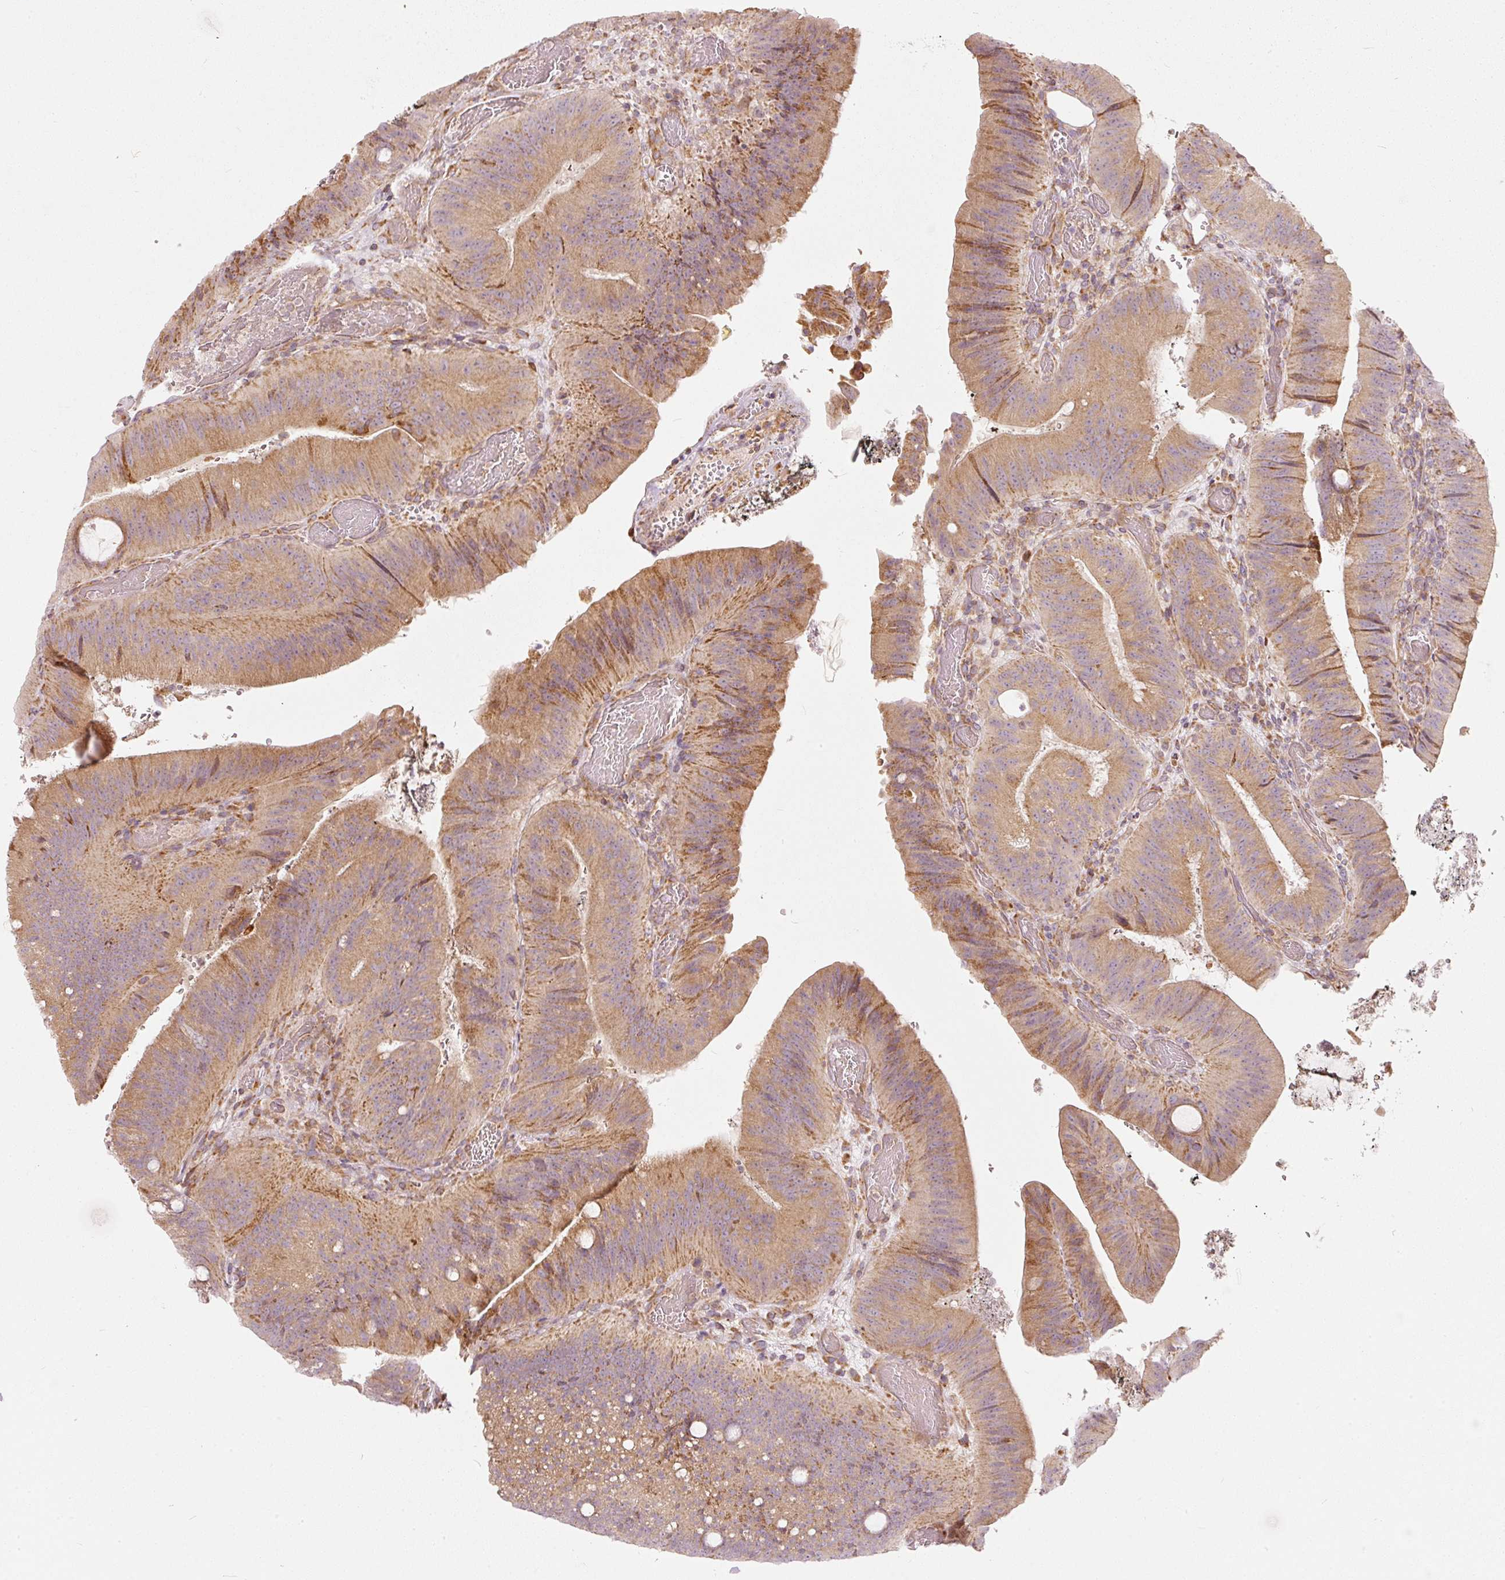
{"staining": {"intensity": "moderate", "quantity": ">75%", "location": "cytoplasmic/membranous"}, "tissue": "colorectal cancer", "cell_type": "Tumor cells", "image_type": "cancer", "snomed": [{"axis": "morphology", "description": "Adenocarcinoma, NOS"}, {"axis": "topography", "description": "Colon"}], "caption": "Colorectal adenocarcinoma stained with DAB (3,3'-diaminobenzidine) IHC displays medium levels of moderate cytoplasmic/membranous positivity in about >75% of tumor cells. Nuclei are stained in blue.", "gene": "SNAPC5", "patient": {"sex": "female", "age": 43}}